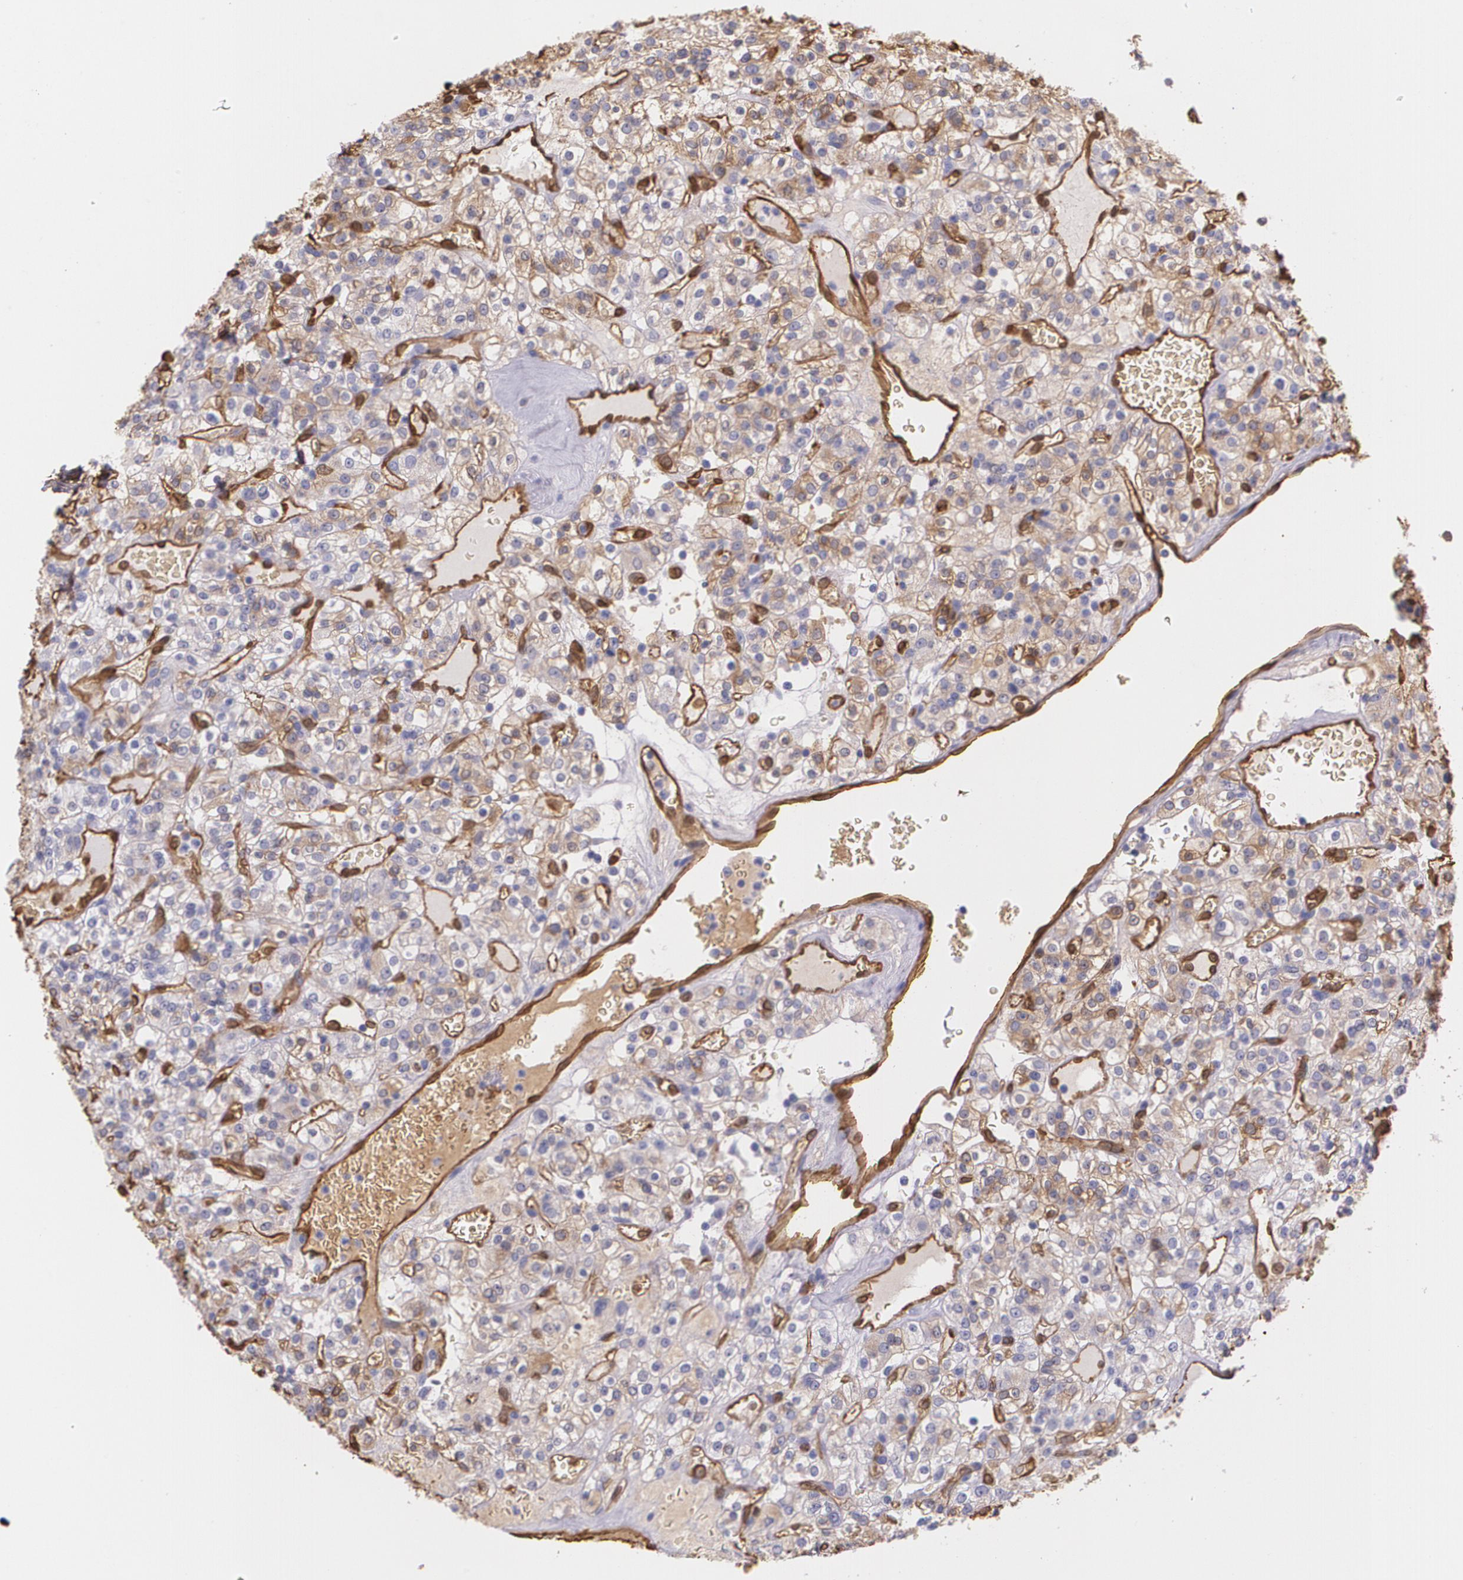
{"staining": {"intensity": "weak", "quantity": "<25%", "location": "cytoplasmic/membranous"}, "tissue": "renal cancer", "cell_type": "Tumor cells", "image_type": "cancer", "snomed": [{"axis": "morphology", "description": "Normal tissue, NOS"}, {"axis": "morphology", "description": "Adenocarcinoma, NOS"}, {"axis": "topography", "description": "Kidney"}], "caption": "DAB (3,3'-diaminobenzidine) immunohistochemical staining of human renal cancer reveals no significant positivity in tumor cells.", "gene": "MMP2", "patient": {"sex": "female", "age": 72}}